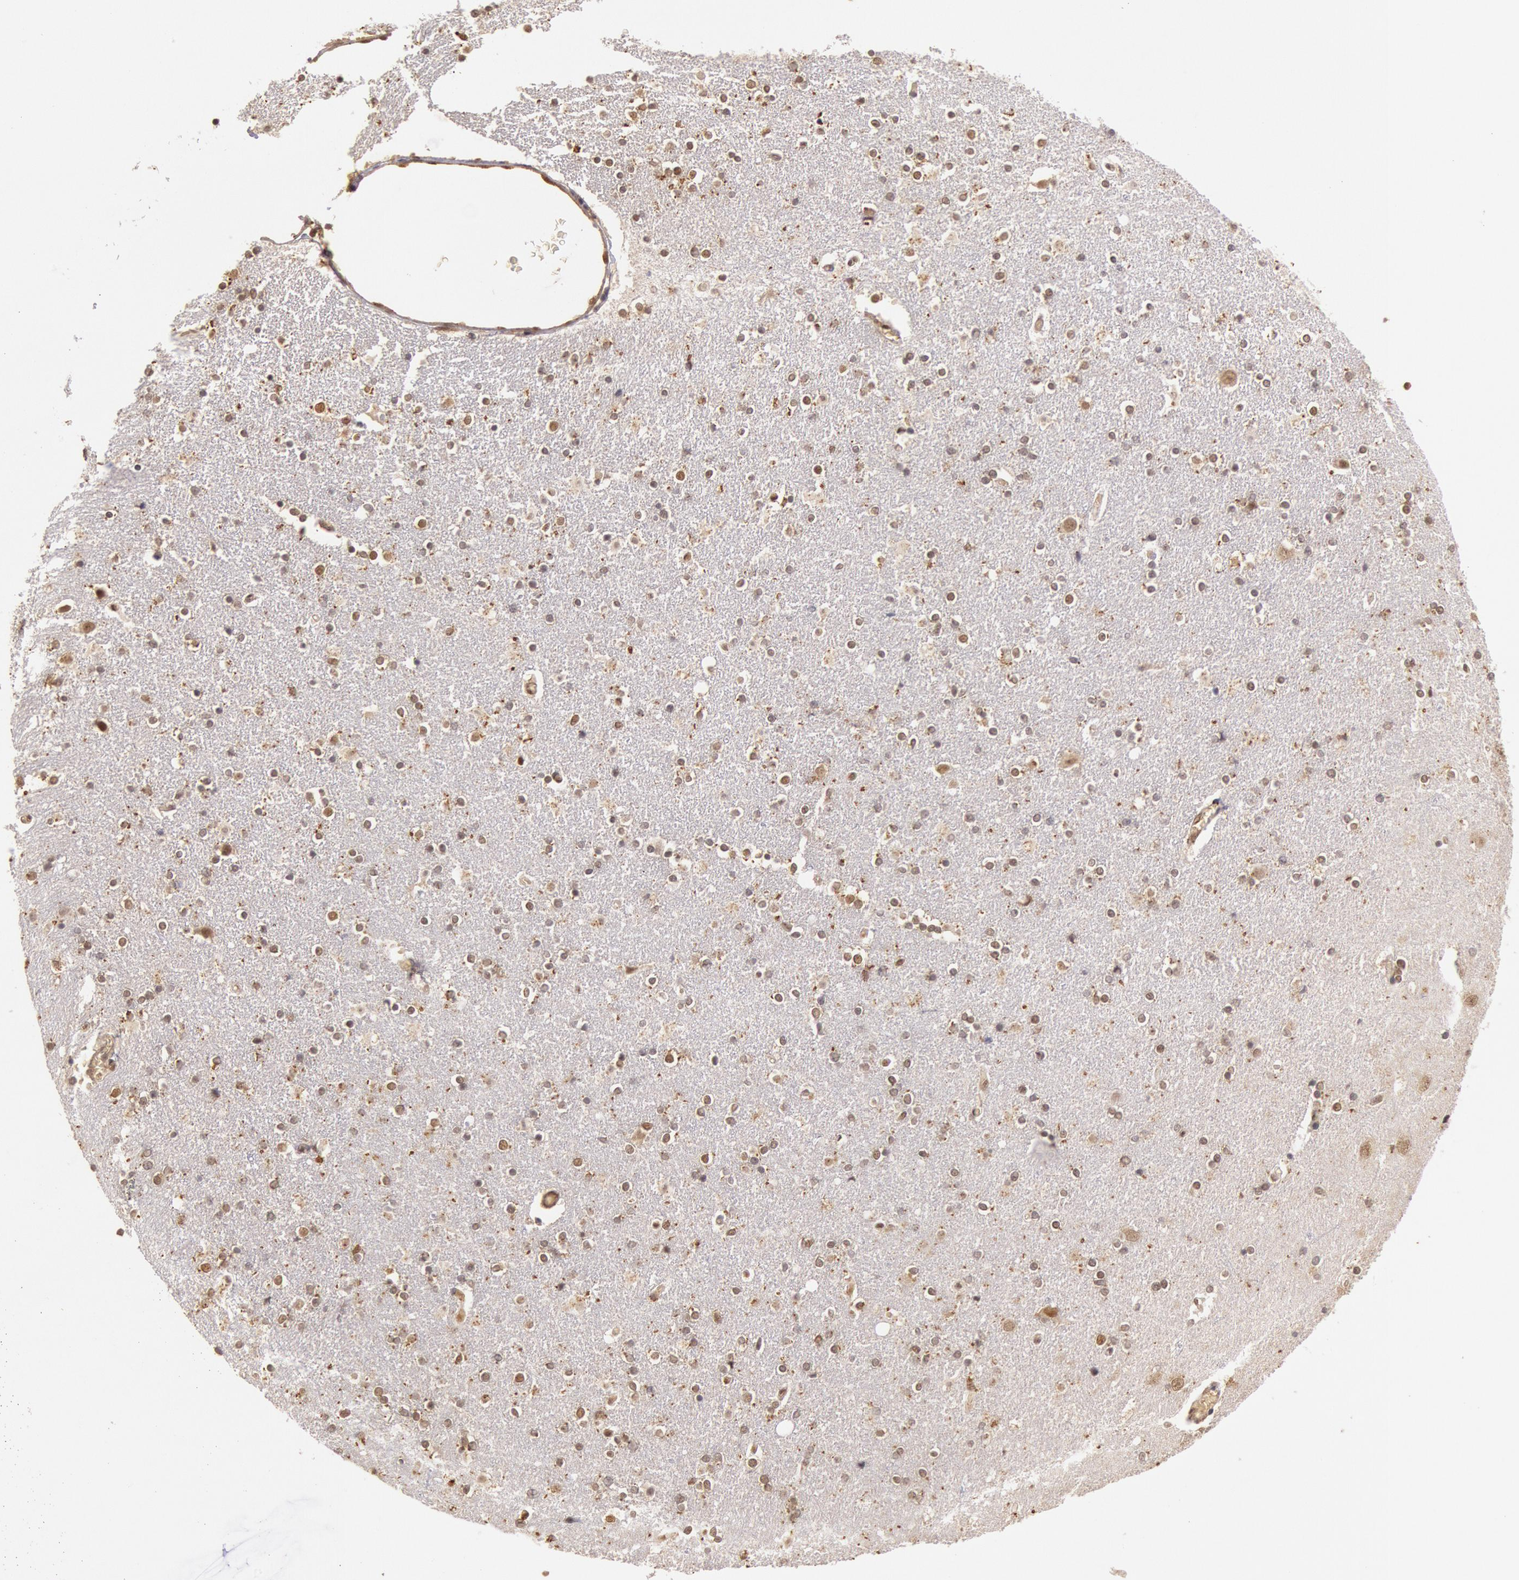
{"staining": {"intensity": "moderate", "quantity": "25%-75%", "location": "nuclear"}, "tissue": "caudate", "cell_type": "Glial cells", "image_type": "normal", "snomed": [{"axis": "morphology", "description": "Normal tissue, NOS"}, {"axis": "topography", "description": "Lateral ventricle wall"}], "caption": "Caudate stained for a protein (brown) demonstrates moderate nuclear positive expression in about 25%-75% of glial cells.", "gene": "LIG4", "patient": {"sex": "female", "age": 54}}